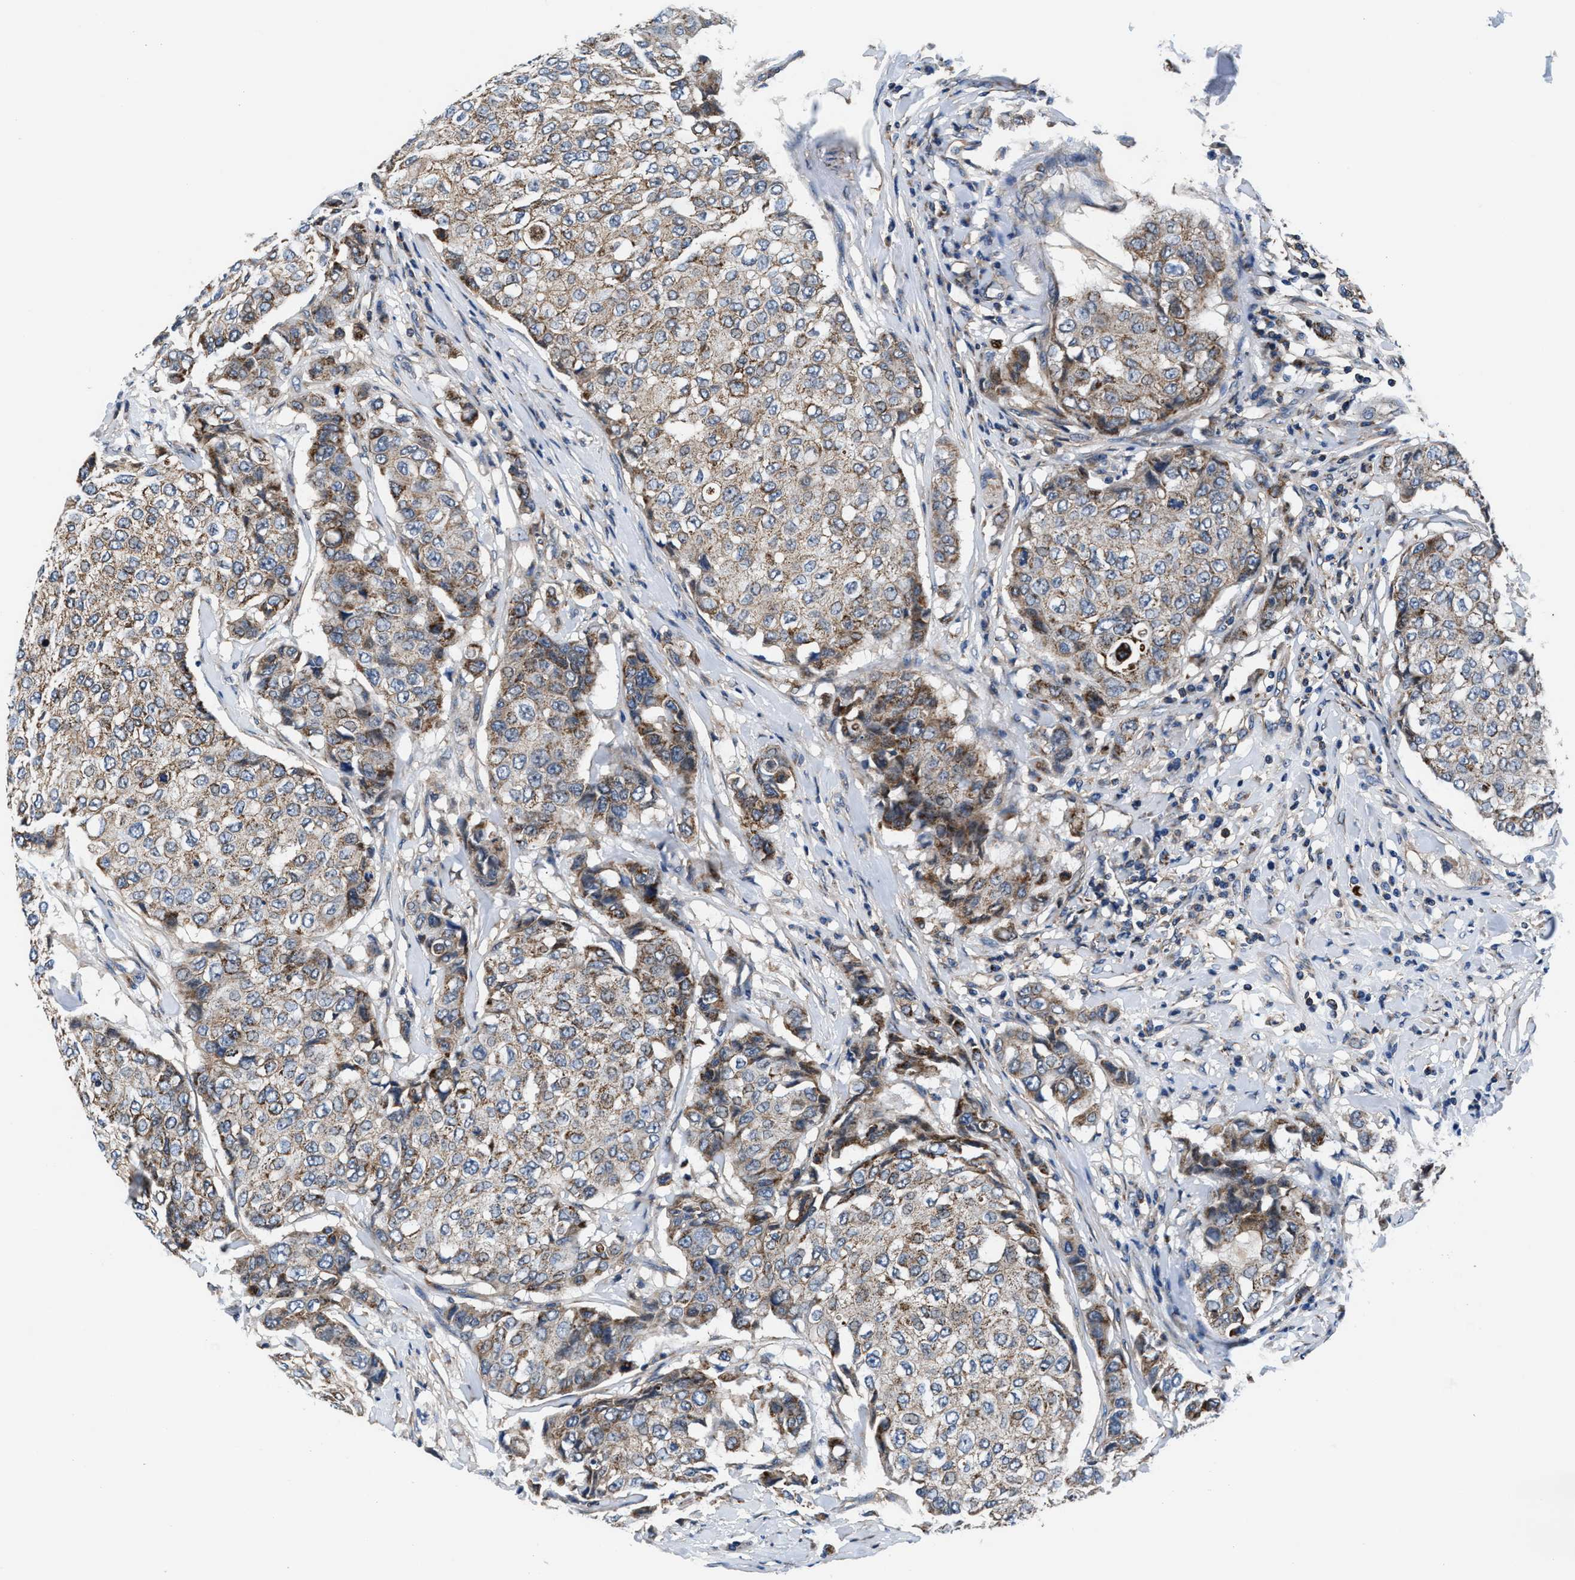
{"staining": {"intensity": "moderate", "quantity": ">75%", "location": "cytoplasmic/membranous"}, "tissue": "breast cancer", "cell_type": "Tumor cells", "image_type": "cancer", "snomed": [{"axis": "morphology", "description": "Duct carcinoma"}, {"axis": "topography", "description": "Breast"}], "caption": "Intraductal carcinoma (breast) was stained to show a protein in brown. There is medium levels of moderate cytoplasmic/membranous positivity in approximately >75% of tumor cells.", "gene": "NKTR", "patient": {"sex": "female", "age": 27}}